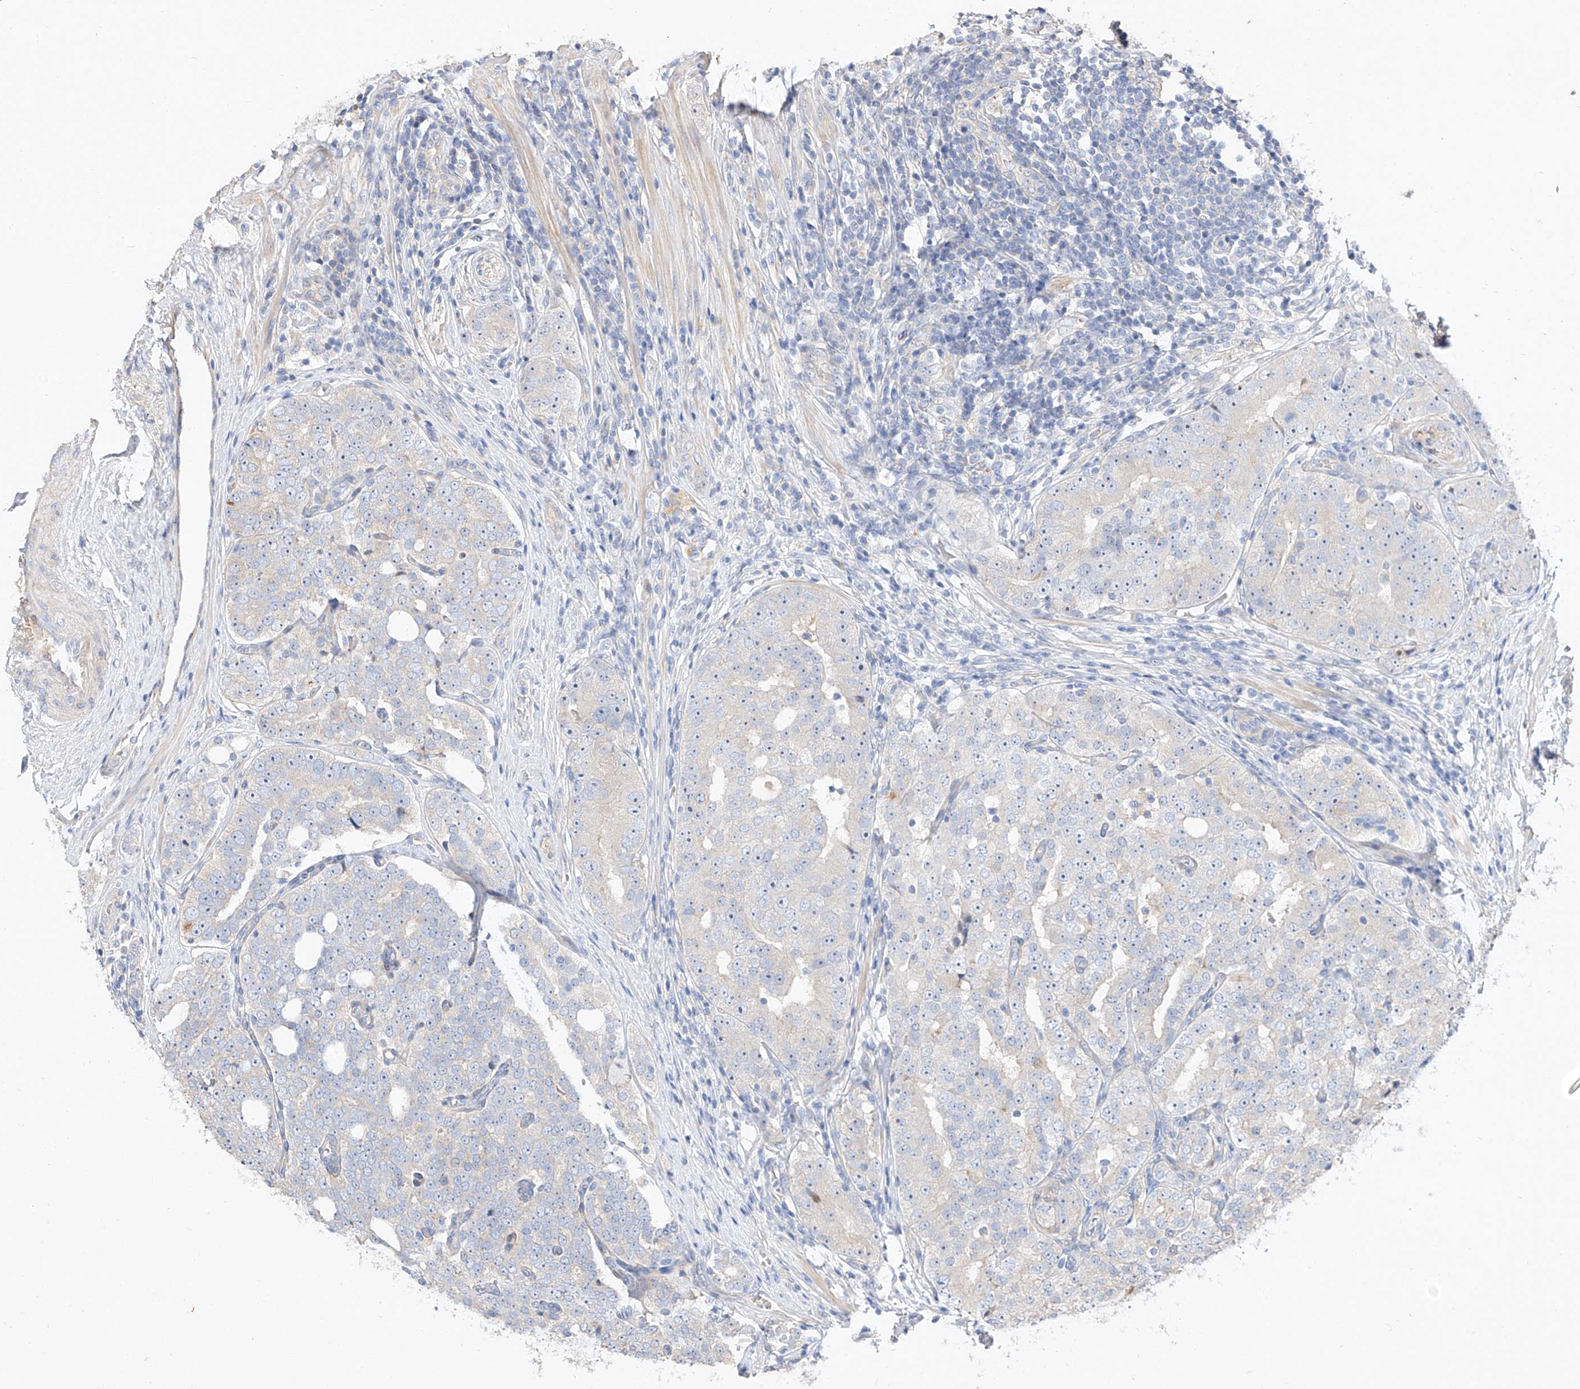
{"staining": {"intensity": "negative", "quantity": "none", "location": "none"}, "tissue": "prostate cancer", "cell_type": "Tumor cells", "image_type": "cancer", "snomed": [{"axis": "morphology", "description": "Adenocarcinoma, High grade"}, {"axis": "topography", "description": "Prostate"}], "caption": "DAB immunohistochemical staining of prostate cancer demonstrates no significant positivity in tumor cells. (DAB IHC with hematoxylin counter stain).", "gene": "DIRAS3", "patient": {"sex": "male", "age": 56}}